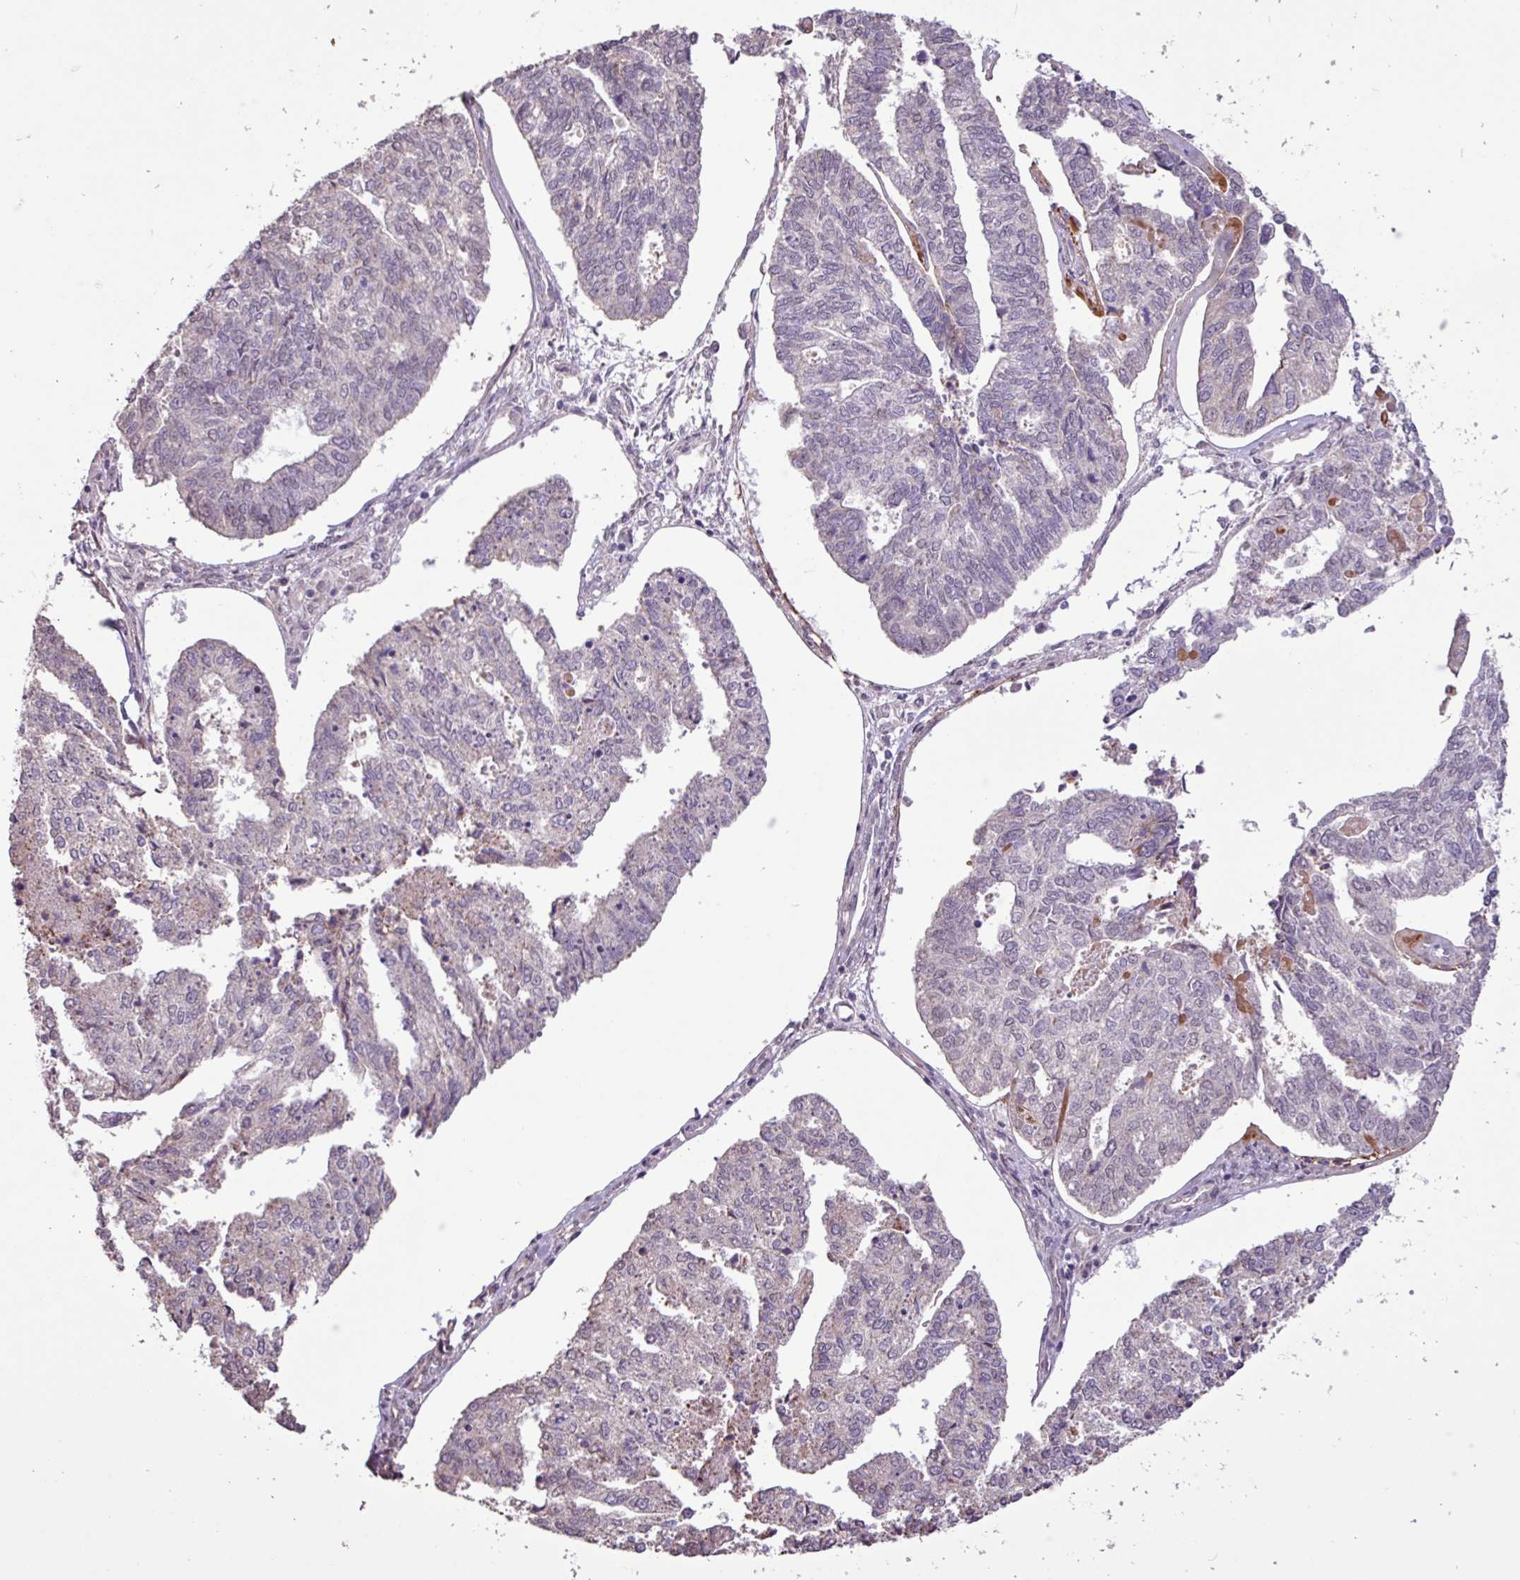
{"staining": {"intensity": "negative", "quantity": "none", "location": "none"}, "tissue": "endometrial cancer", "cell_type": "Tumor cells", "image_type": "cancer", "snomed": [{"axis": "morphology", "description": "Adenocarcinoma, NOS"}, {"axis": "topography", "description": "Endometrium"}], "caption": "Immunohistochemical staining of human adenocarcinoma (endometrial) exhibits no significant expression in tumor cells. Nuclei are stained in blue.", "gene": "L3MBTL3", "patient": {"sex": "female", "age": 73}}